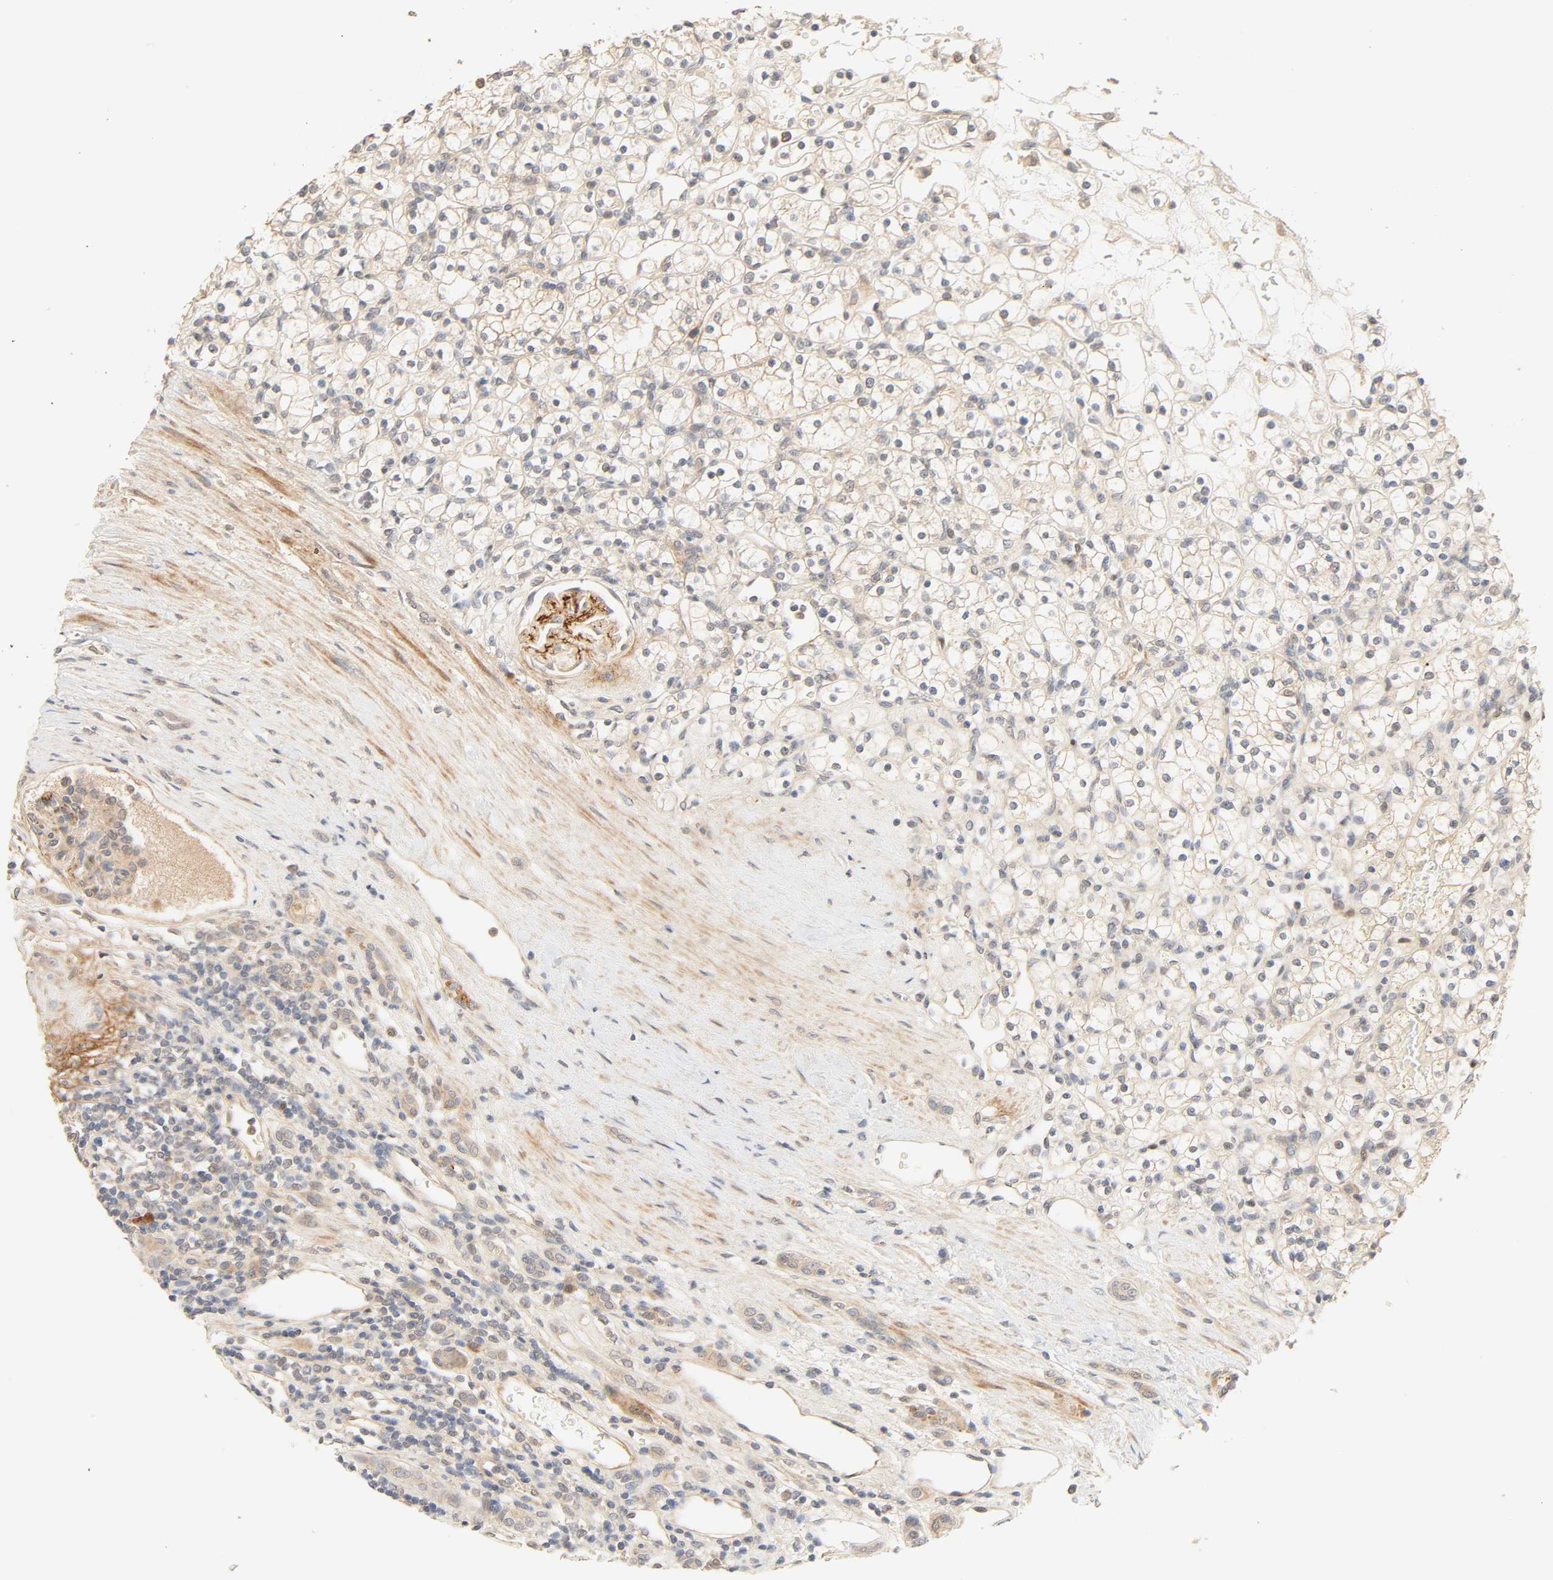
{"staining": {"intensity": "weak", "quantity": "<25%", "location": "cytoplasmic/membranous"}, "tissue": "renal cancer", "cell_type": "Tumor cells", "image_type": "cancer", "snomed": [{"axis": "morphology", "description": "Normal tissue, NOS"}, {"axis": "morphology", "description": "Adenocarcinoma, NOS"}, {"axis": "topography", "description": "Kidney"}], "caption": "The immunohistochemistry (IHC) image has no significant staining in tumor cells of renal cancer (adenocarcinoma) tissue.", "gene": "CACNA1G", "patient": {"sex": "female", "age": 55}}